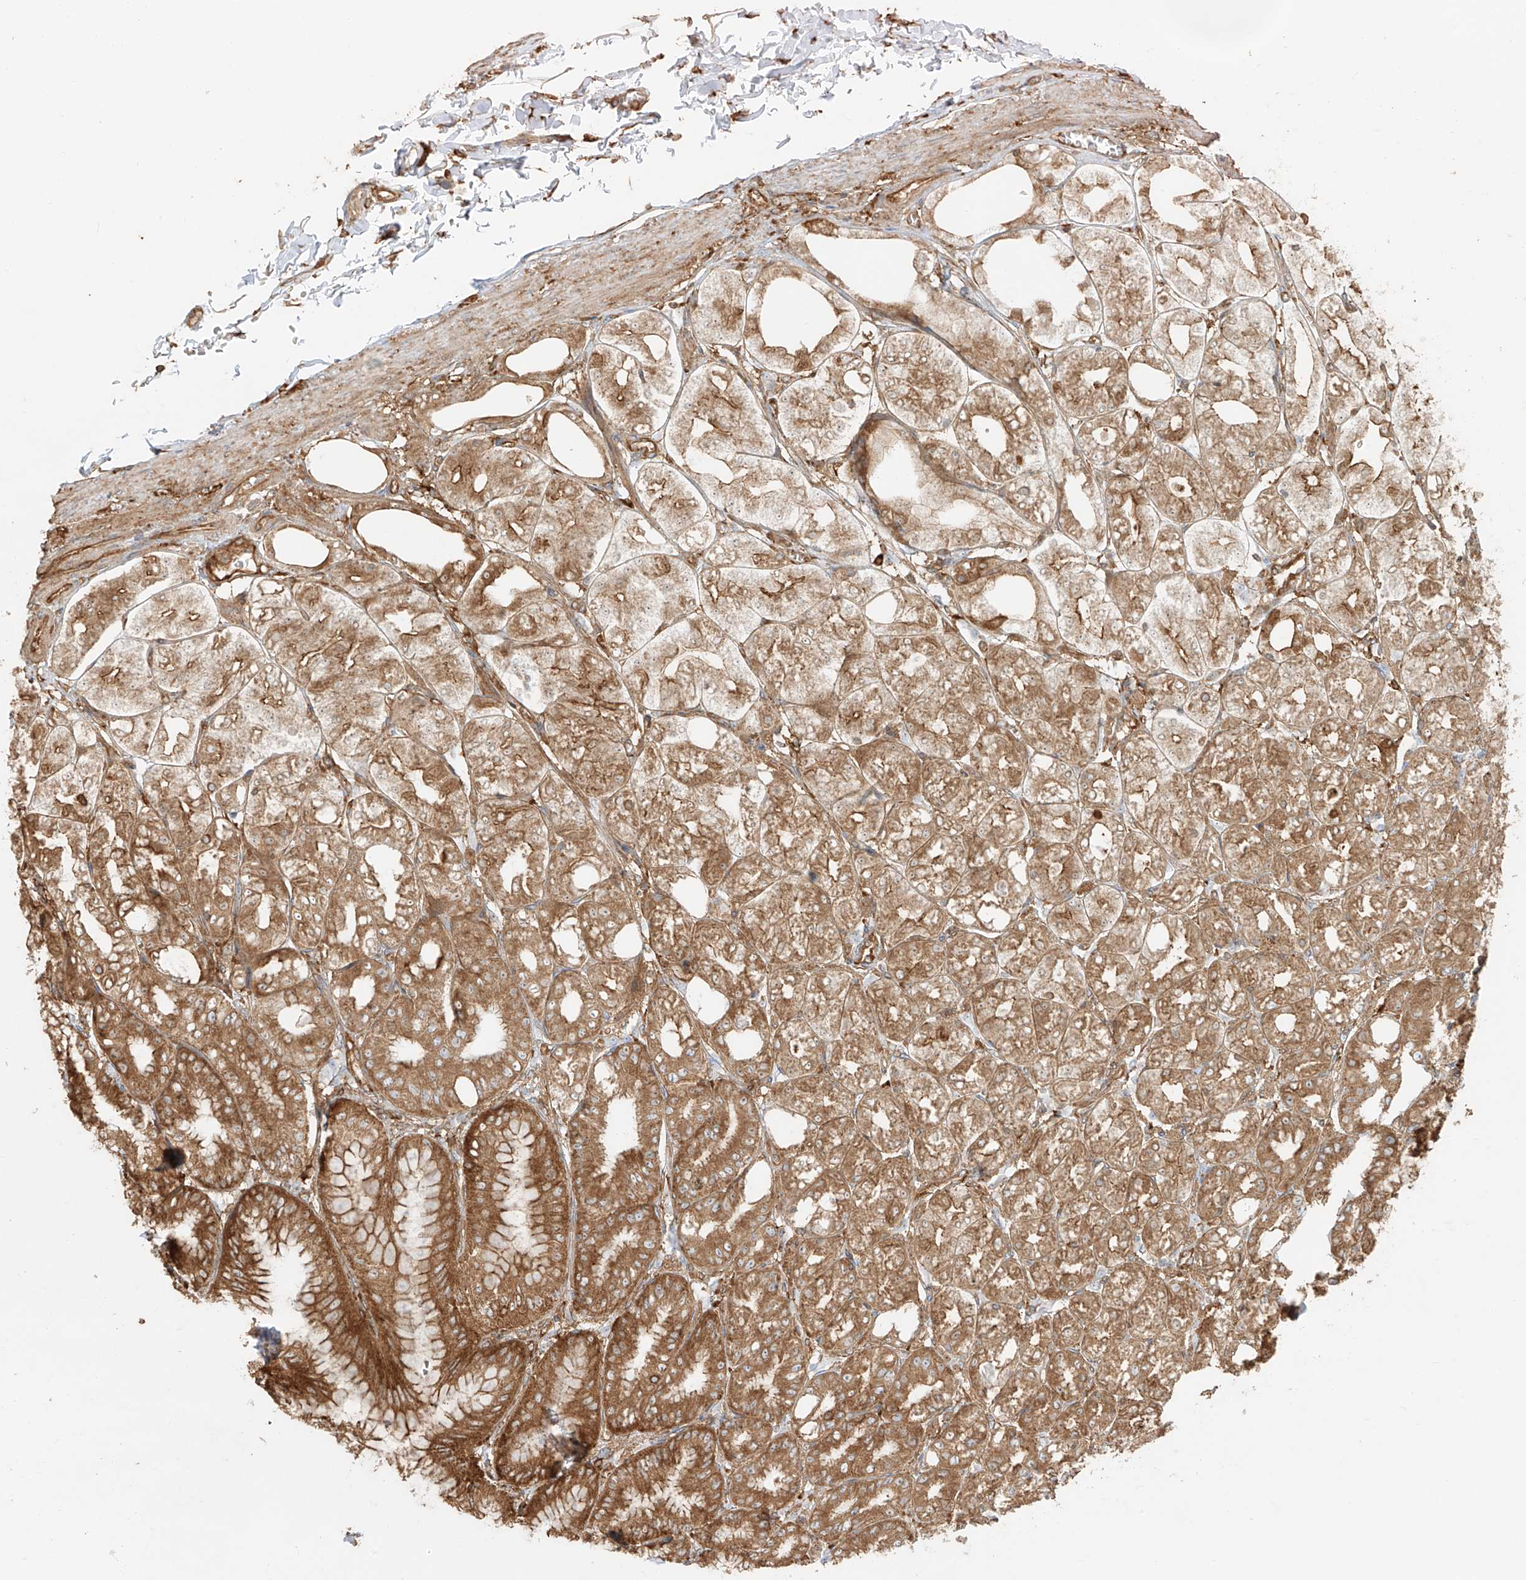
{"staining": {"intensity": "moderate", "quantity": ">75%", "location": "cytoplasmic/membranous"}, "tissue": "stomach", "cell_type": "Glandular cells", "image_type": "normal", "snomed": [{"axis": "morphology", "description": "Normal tissue, NOS"}, {"axis": "topography", "description": "Stomach, lower"}], "caption": "Protein expression analysis of normal human stomach reveals moderate cytoplasmic/membranous expression in about >75% of glandular cells. (DAB IHC, brown staining for protein, blue staining for nuclei).", "gene": "SNX9", "patient": {"sex": "male", "age": 71}}